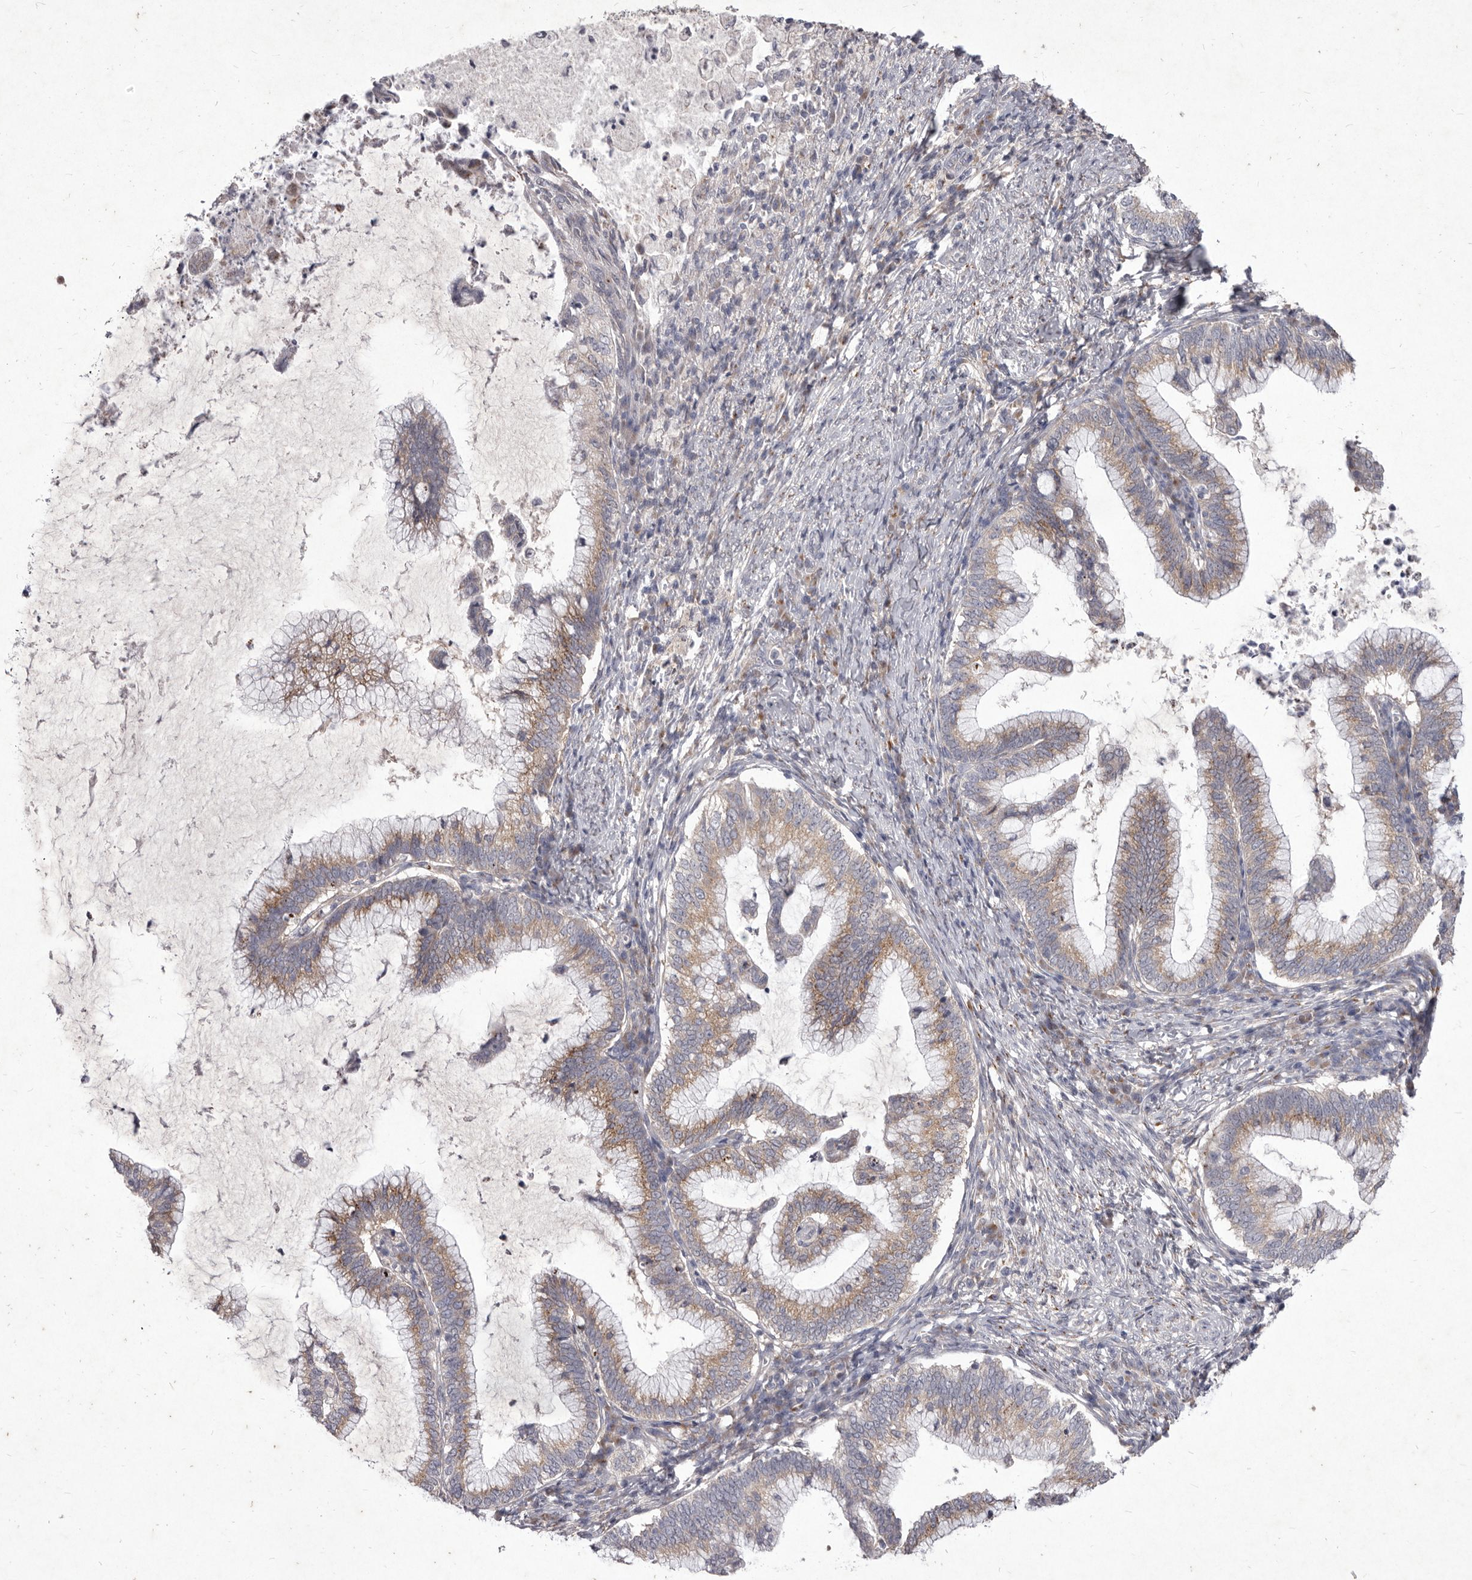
{"staining": {"intensity": "moderate", "quantity": ">75%", "location": "cytoplasmic/membranous"}, "tissue": "cervical cancer", "cell_type": "Tumor cells", "image_type": "cancer", "snomed": [{"axis": "morphology", "description": "Adenocarcinoma, NOS"}, {"axis": "topography", "description": "Cervix"}], "caption": "Immunohistochemical staining of human cervical cancer (adenocarcinoma) displays moderate cytoplasmic/membranous protein expression in approximately >75% of tumor cells. (DAB IHC, brown staining for protein, blue staining for nuclei).", "gene": "P2RX6", "patient": {"sex": "female", "age": 36}}